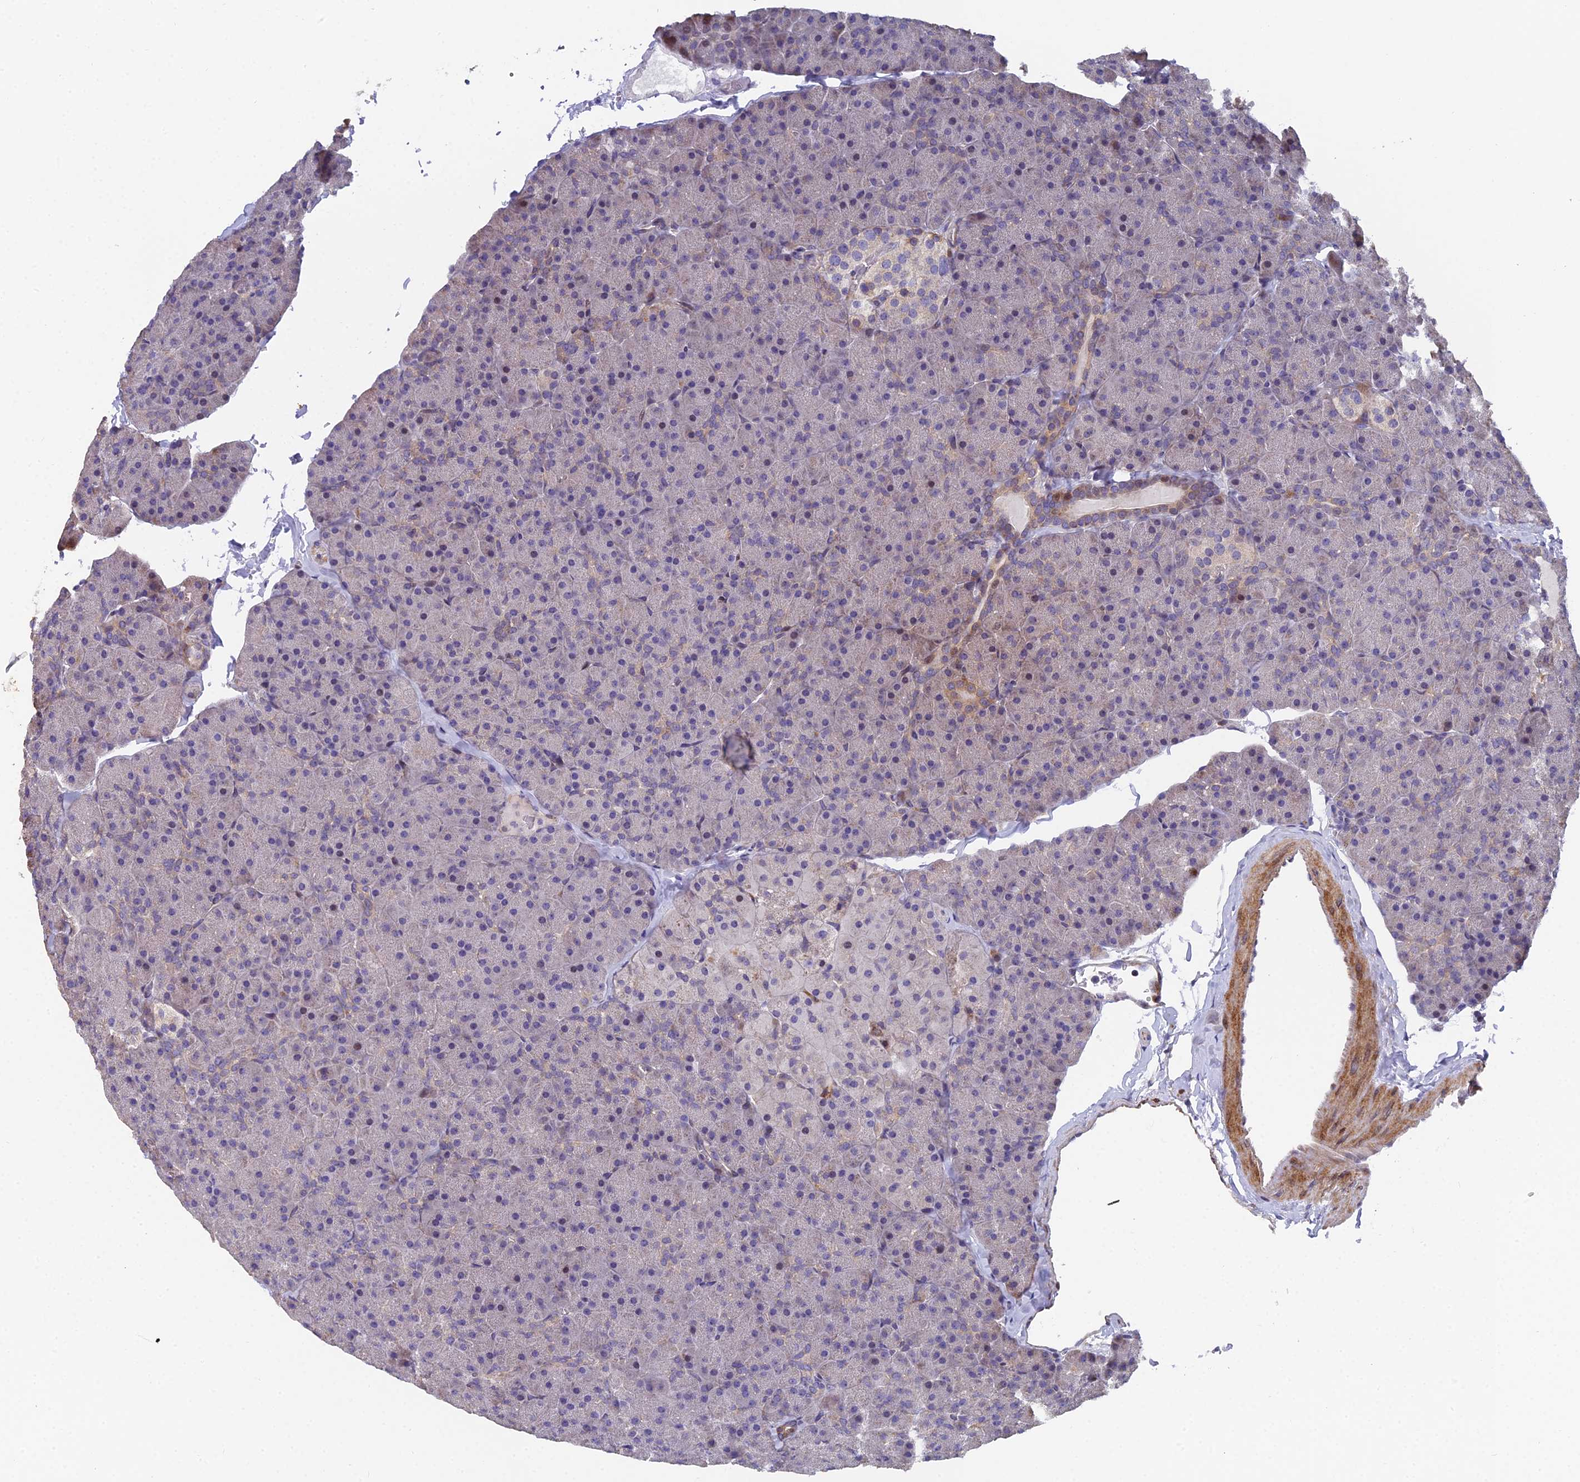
{"staining": {"intensity": "weak", "quantity": "<25%", "location": "cytoplasmic/membranous"}, "tissue": "pancreas", "cell_type": "Exocrine glandular cells", "image_type": "normal", "snomed": [{"axis": "morphology", "description": "Normal tissue, NOS"}, {"axis": "topography", "description": "Pancreas"}], "caption": "Protein analysis of benign pancreas shows no significant positivity in exocrine glandular cells.", "gene": "RAB28", "patient": {"sex": "male", "age": 36}}